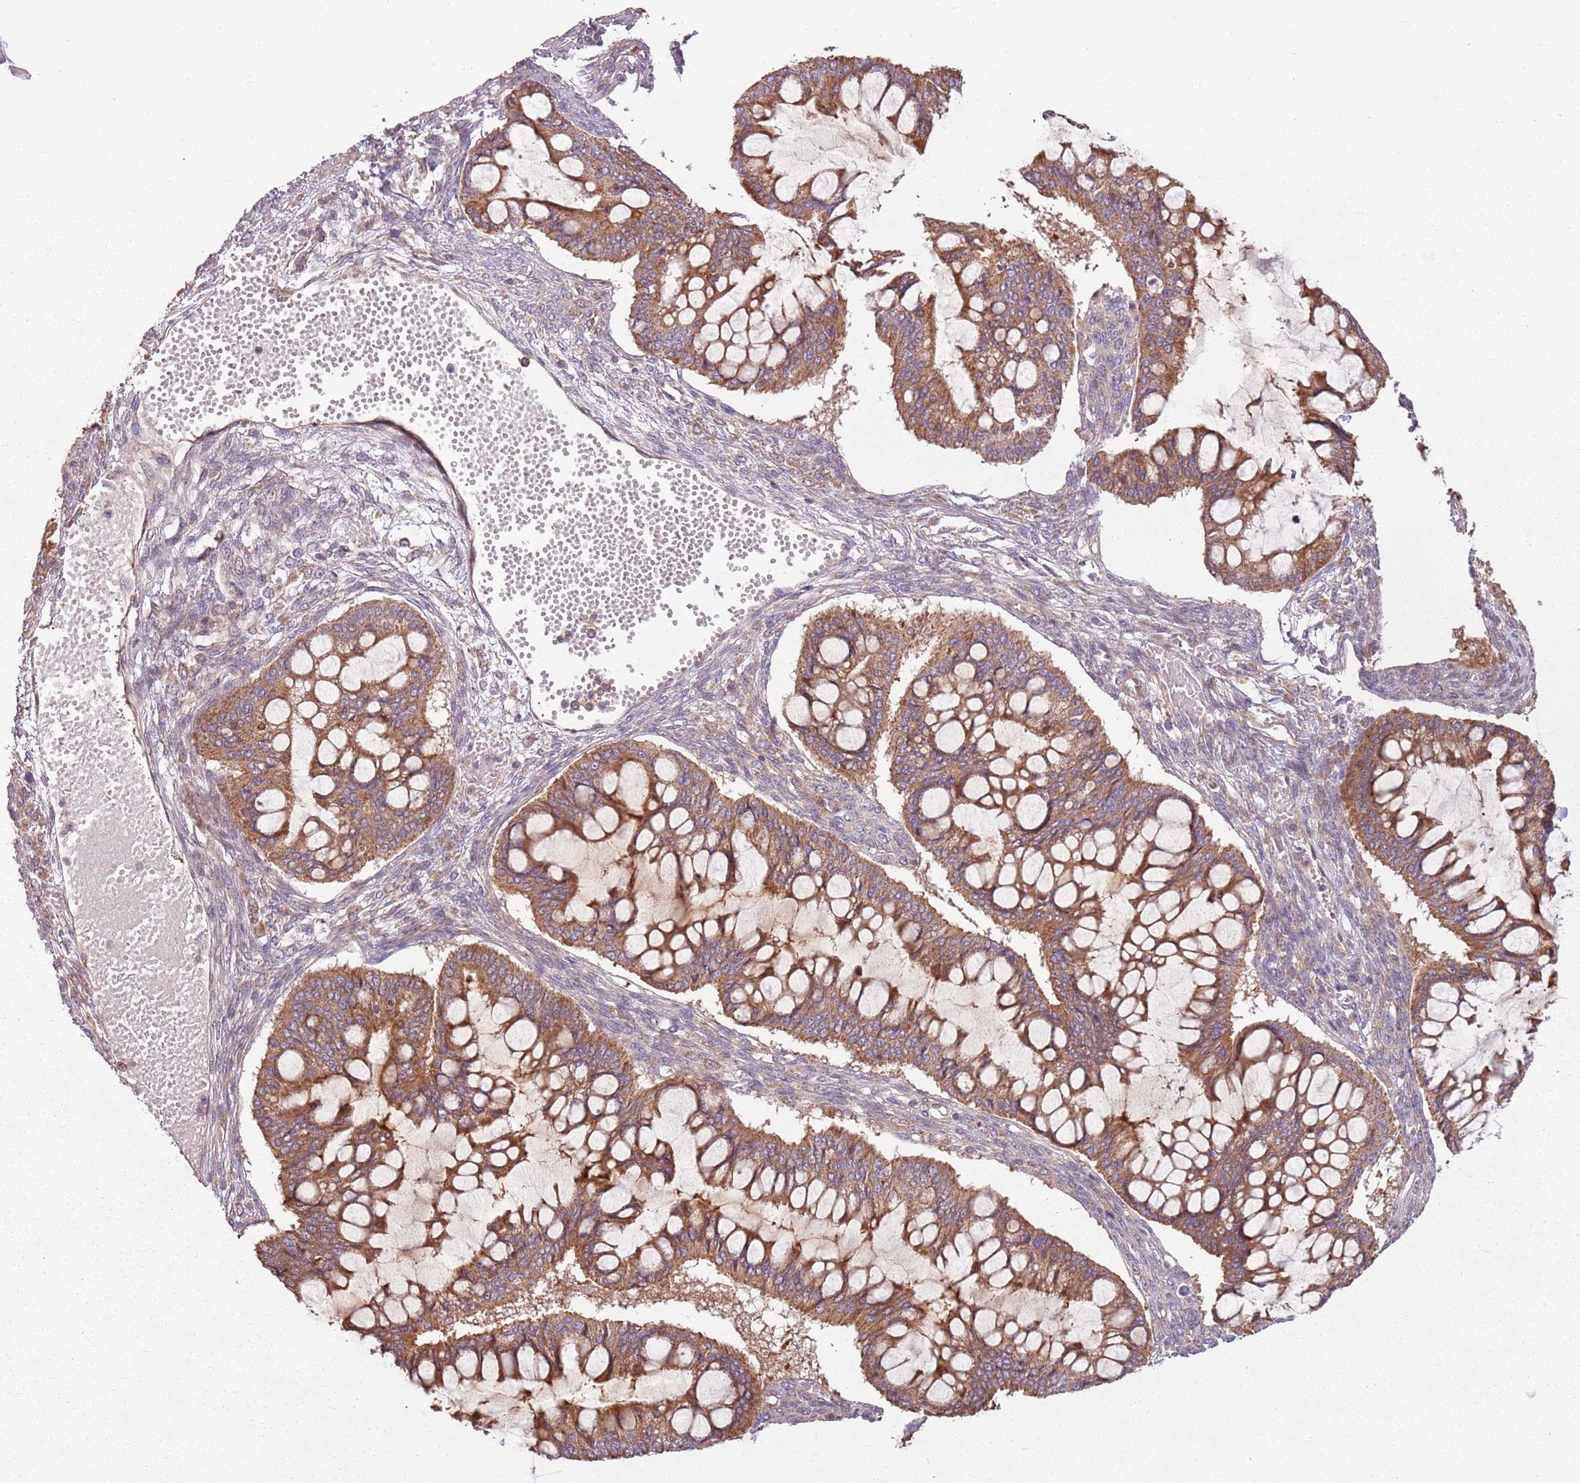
{"staining": {"intensity": "moderate", "quantity": ">75%", "location": "cytoplasmic/membranous"}, "tissue": "ovarian cancer", "cell_type": "Tumor cells", "image_type": "cancer", "snomed": [{"axis": "morphology", "description": "Cystadenocarcinoma, mucinous, NOS"}, {"axis": "topography", "description": "Ovary"}], "caption": "A medium amount of moderate cytoplasmic/membranous staining is present in approximately >75% of tumor cells in ovarian cancer tissue.", "gene": "RPL21", "patient": {"sex": "female", "age": 73}}